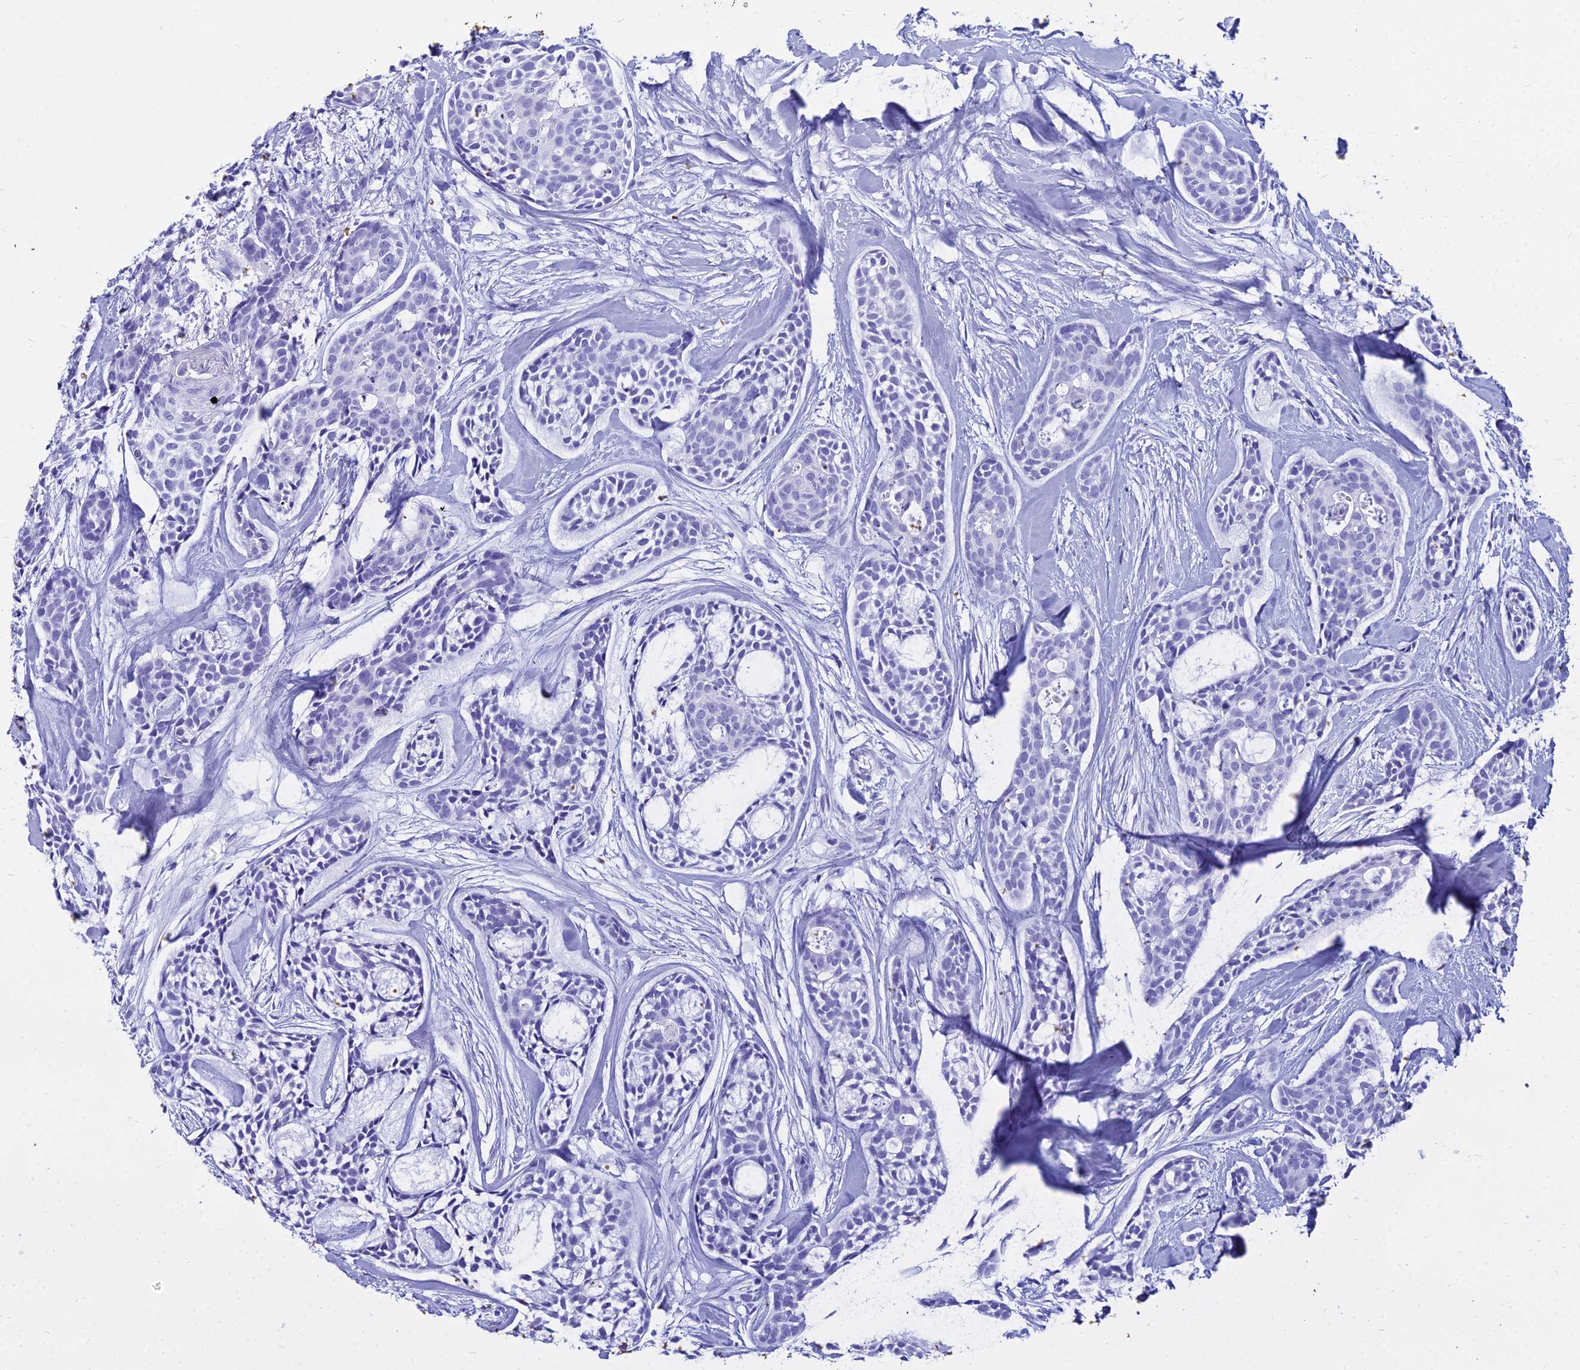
{"staining": {"intensity": "negative", "quantity": "none", "location": "none"}, "tissue": "head and neck cancer", "cell_type": "Tumor cells", "image_type": "cancer", "snomed": [{"axis": "morphology", "description": "Adenocarcinoma, NOS"}, {"axis": "topography", "description": "Subcutis"}, {"axis": "topography", "description": "Head-Neck"}], "caption": "This micrograph is of adenocarcinoma (head and neck) stained with immunohistochemistry to label a protein in brown with the nuclei are counter-stained blue. There is no expression in tumor cells.", "gene": "ZNF442", "patient": {"sex": "female", "age": 73}}